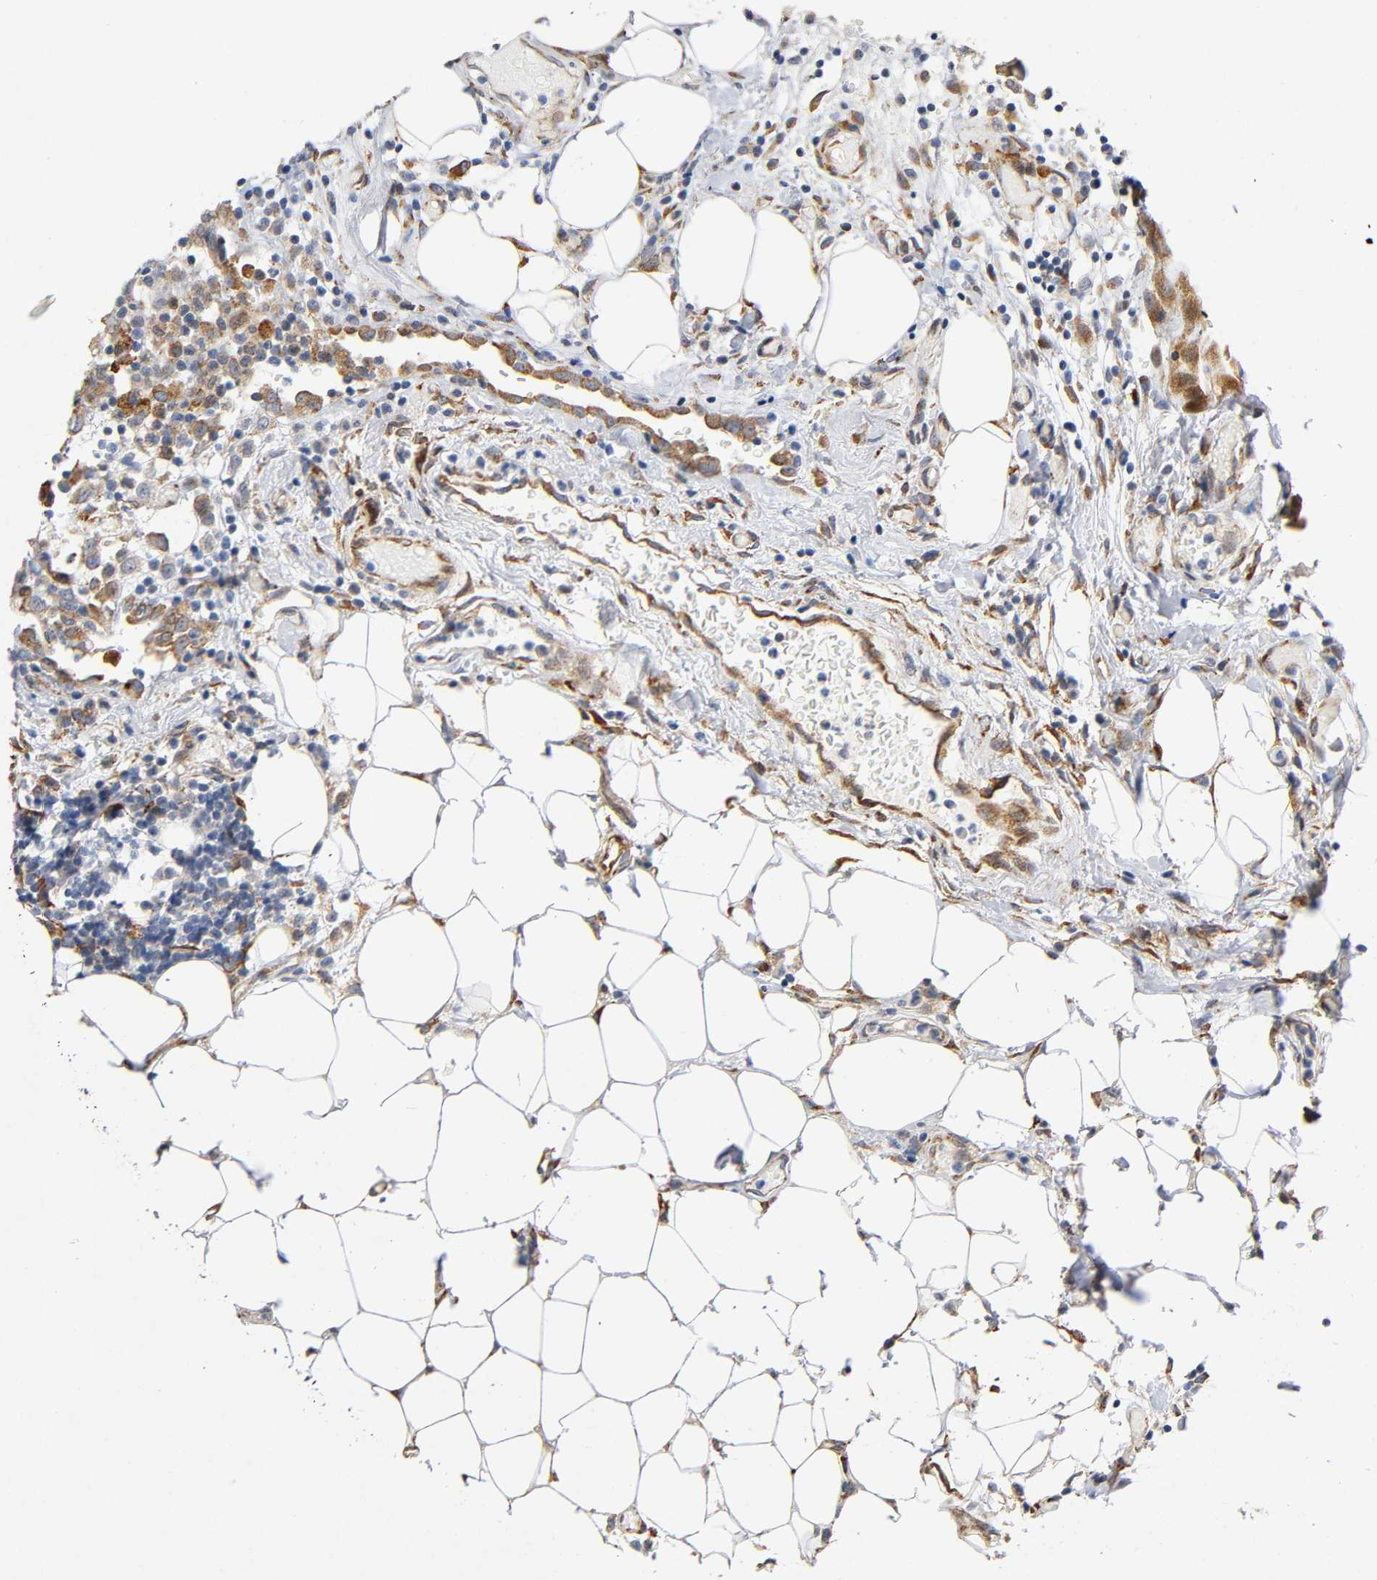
{"staining": {"intensity": "moderate", "quantity": ">75%", "location": "cytoplasmic/membranous"}, "tissue": "colorectal cancer", "cell_type": "Tumor cells", "image_type": "cancer", "snomed": [{"axis": "morphology", "description": "Adenocarcinoma, NOS"}, {"axis": "topography", "description": "Colon"}], "caption": "Colorectal cancer stained with immunohistochemistry (IHC) reveals moderate cytoplasmic/membranous expression in approximately >75% of tumor cells.", "gene": "SOS2", "patient": {"sex": "female", "age": 86}}